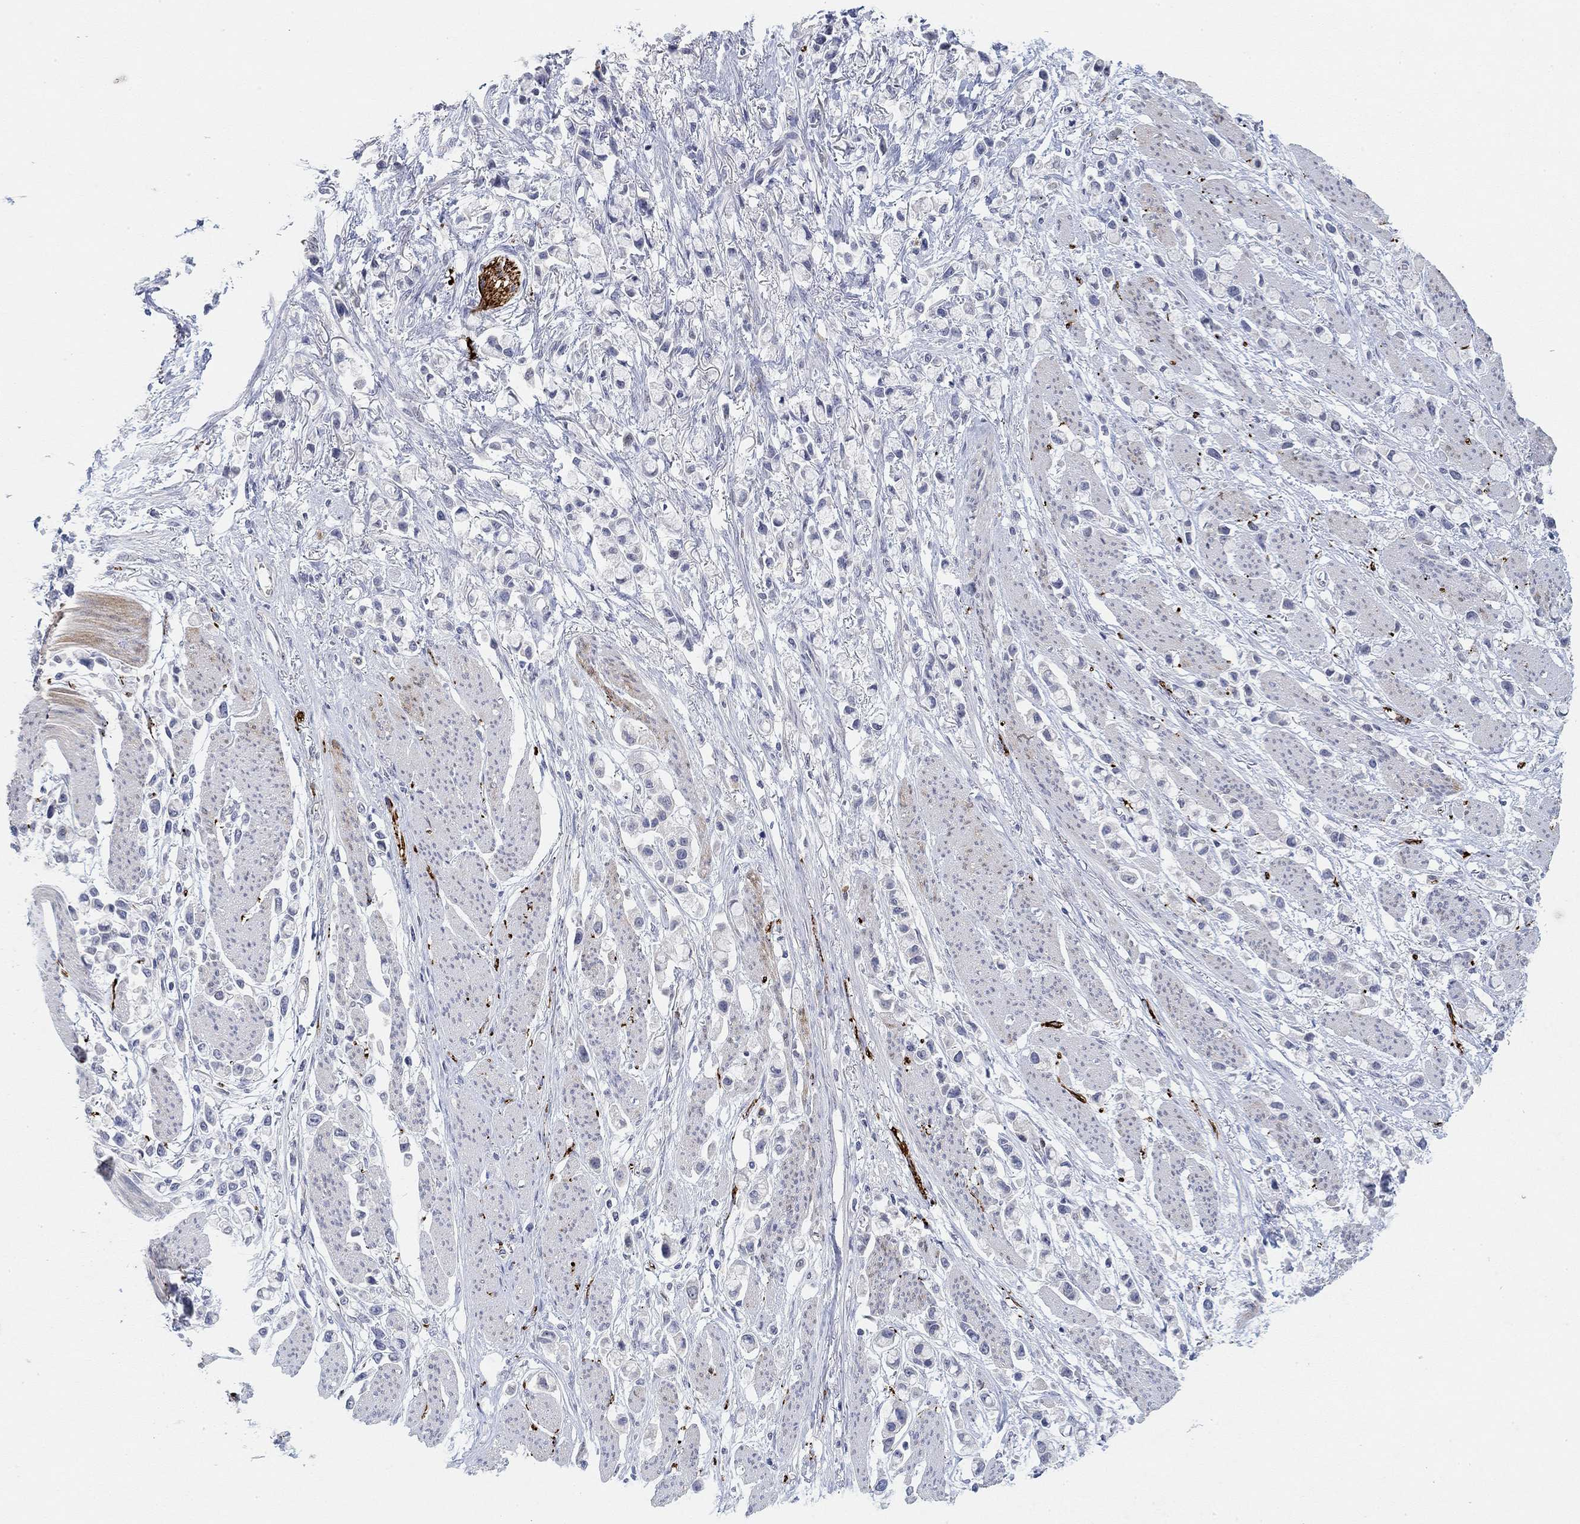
{"staining": {"intensity": "negative", "quantity": "none", "location": "none"}, "tissue": "stomach cancer", "cell_type": "Tumor cells", "image_type": "cancer", "snomed": [{"axis": "morphology", "description": "Adenocarcinoma, NOS"}, {"axis": "topography", "description": "Stomach"}], "caption": "Immunohistochemical staining of human stomach cancer (adenocarcinoma) reveals no significant staining in tumor cells.", "gene": "VAT1L", "patient": {"sex": "female", "age": 81}}